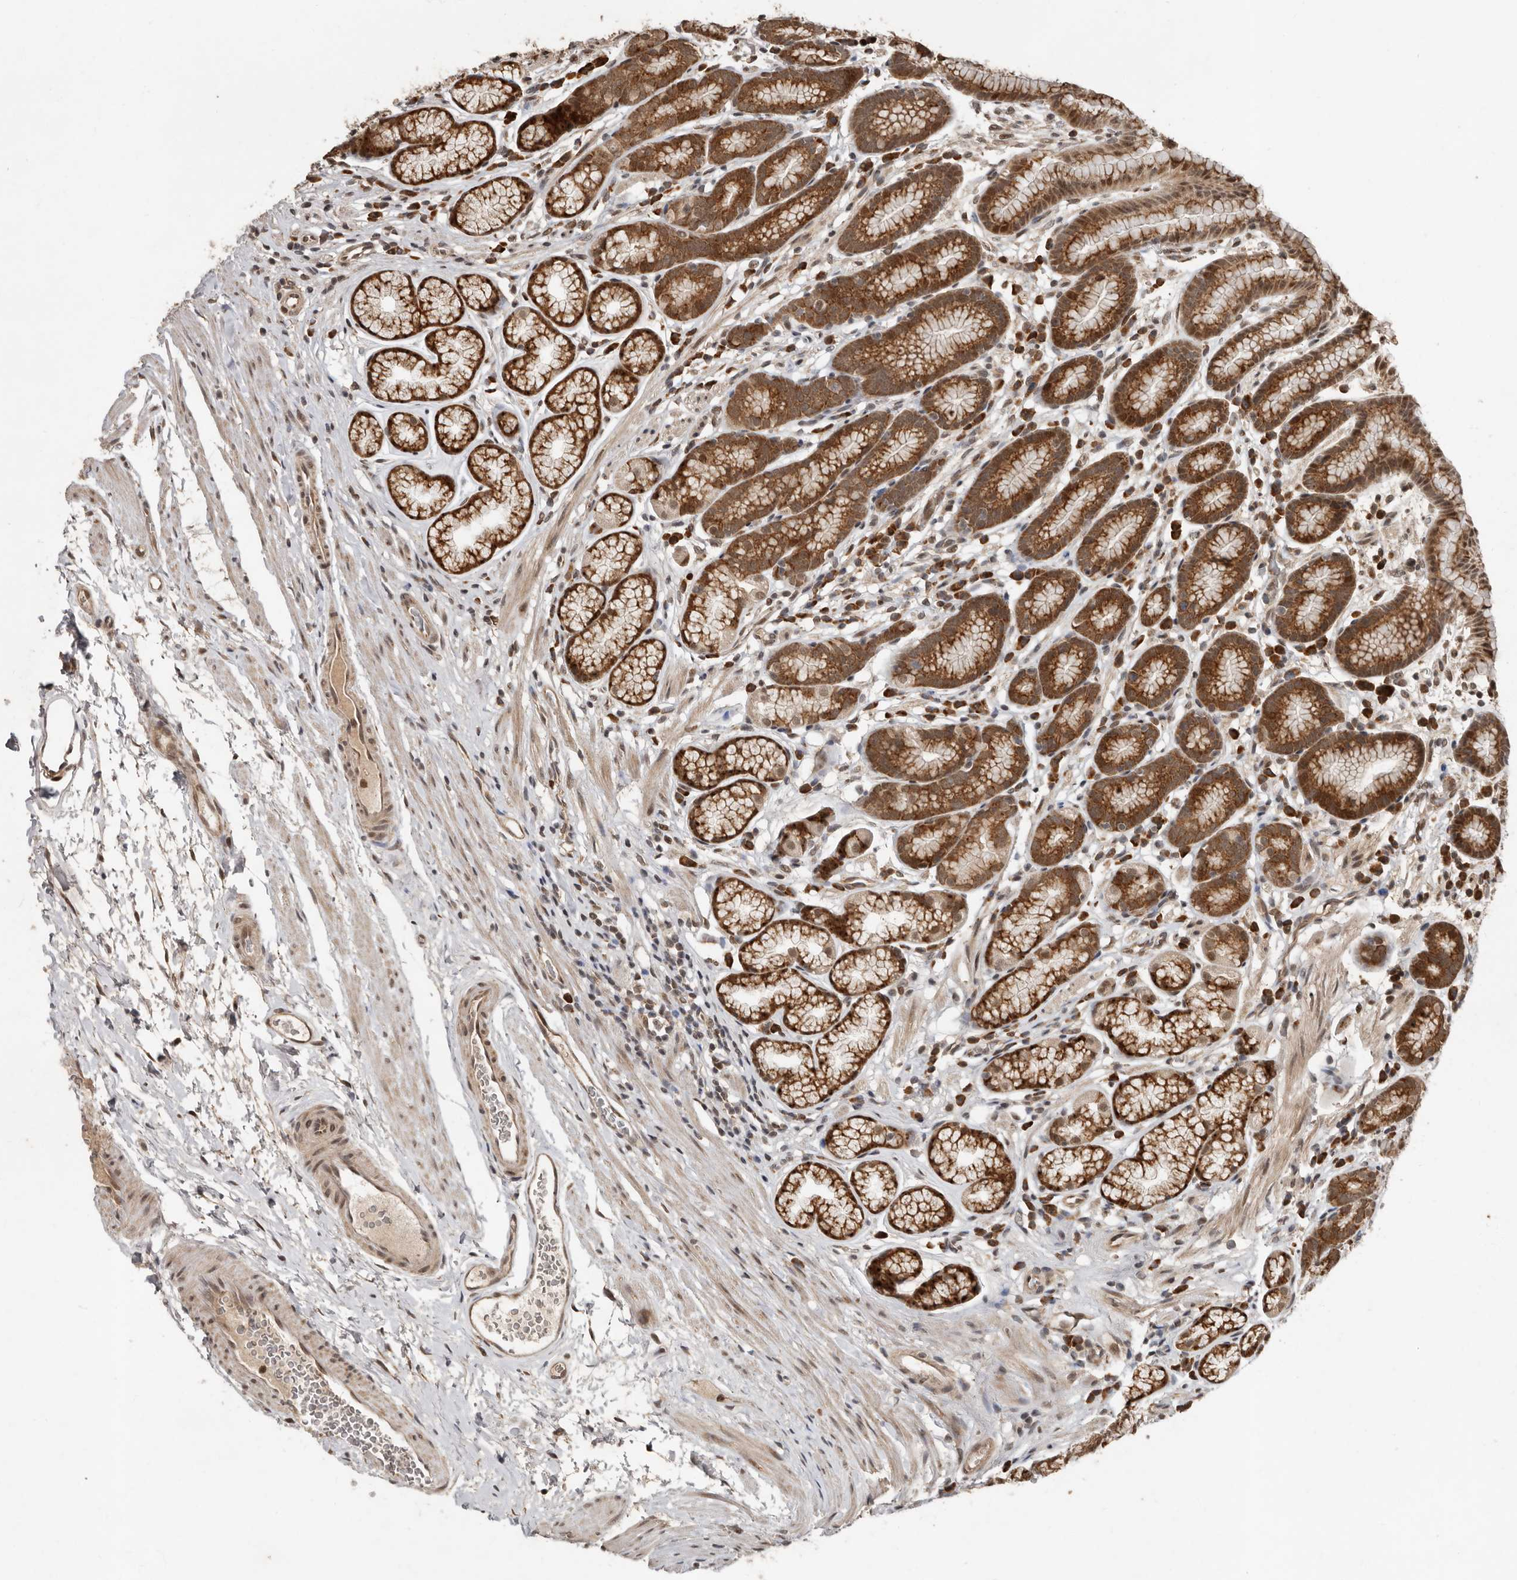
{"staining": {"intensity": "strong", "quantity": ">75%", "location": "cytoplasmic/membranous,nuclear"}, "tissue": "stomach", "cell_type": "Glandular cells", "image_type": "normal", "snomed": [{"axis": "morphology", "description": "Normal tissue, NOS"}, {"axis": "topography", "description": "Stomach"}], "caption": "High-power microscopy captured an IHC image of unremarkable stomach, revealing strong cytoplasmic/membranous,nuclear staining in about >75% of glandular cells.", "gene": "LRGUK", "patient": {"sex": "male", "age": 42}}